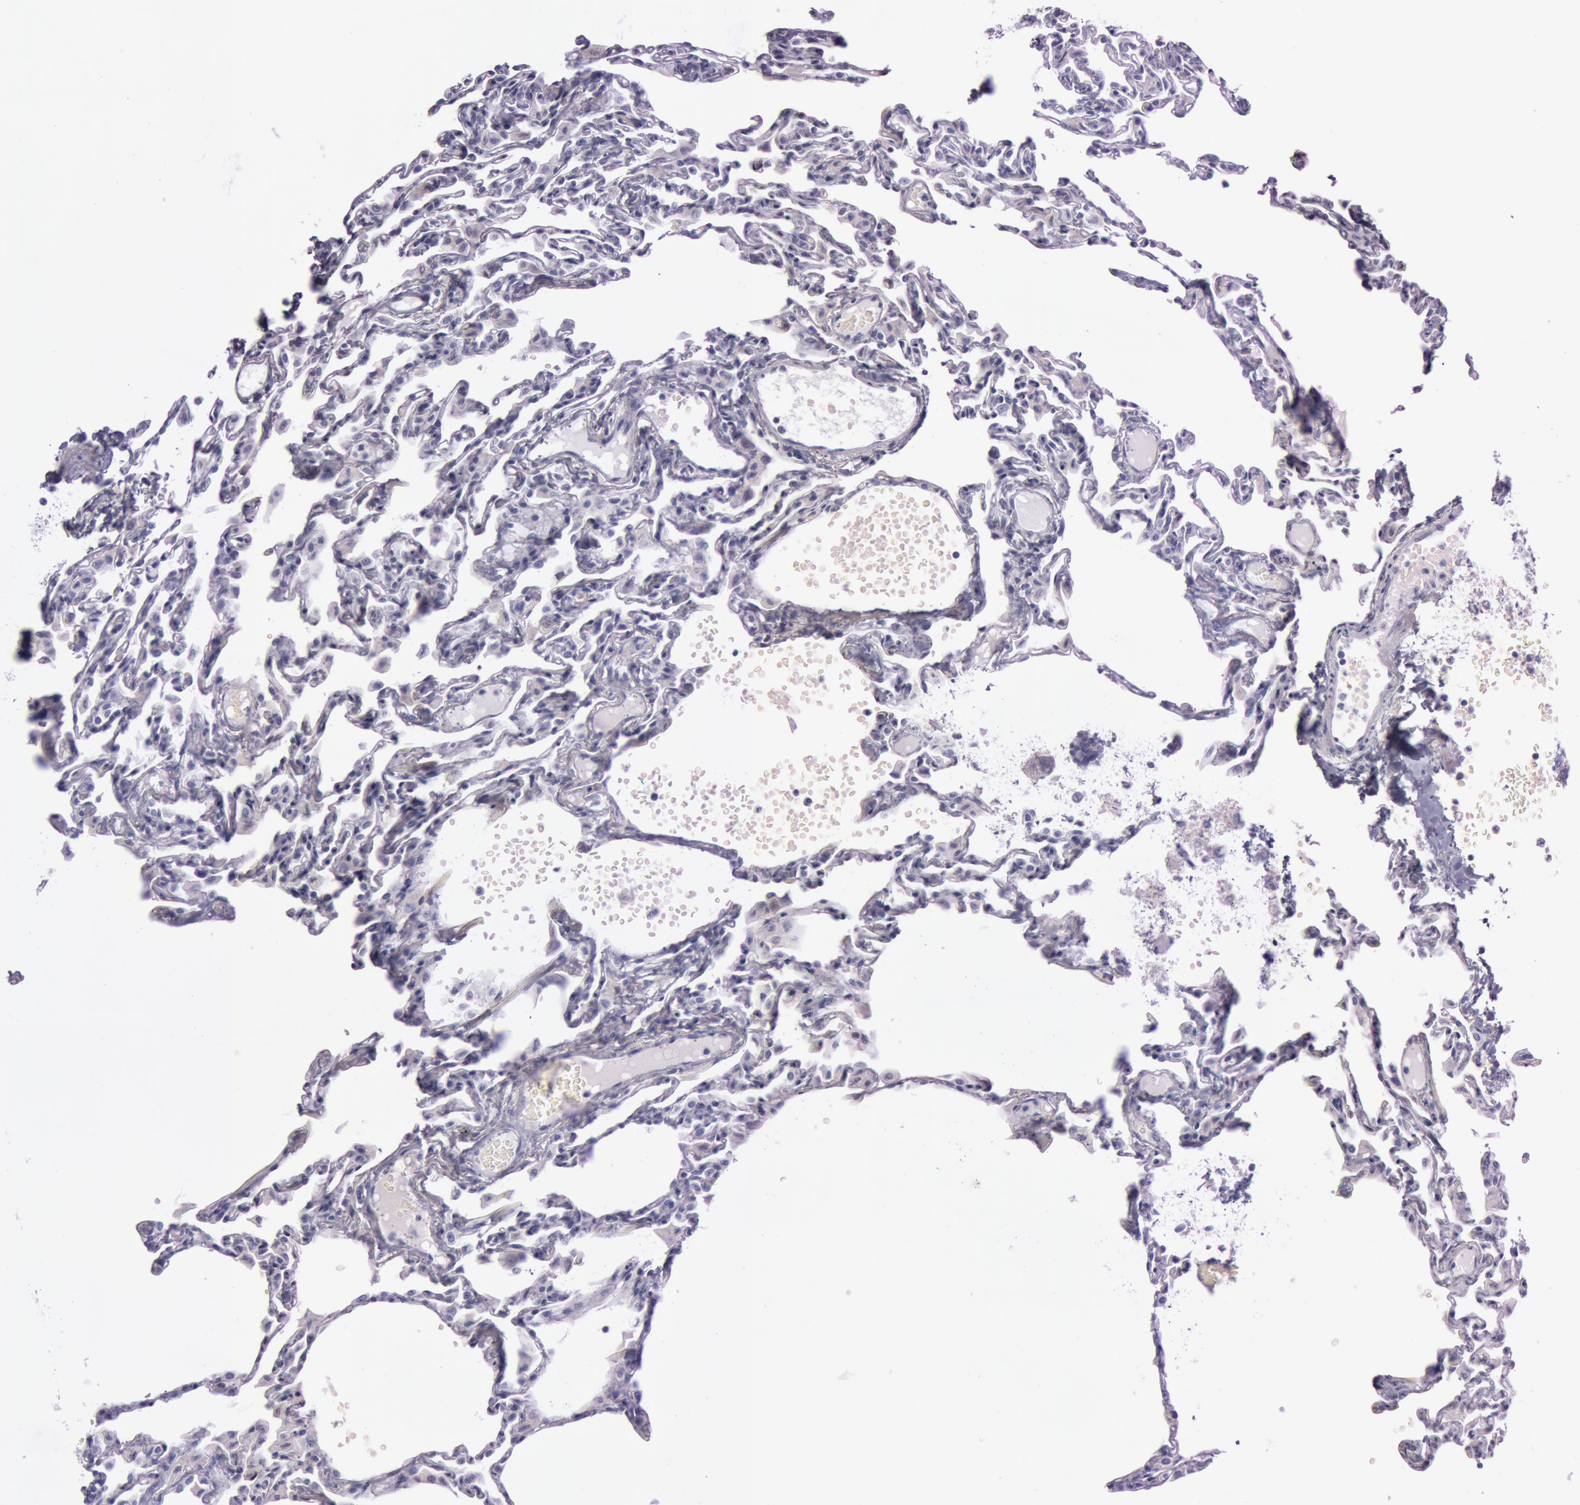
{"staining": {"intensity": "negative", "quantity": "none", "location": "none"}, "tissue": "lung", "cell_type": "Alveolar cells", "image_type": "normal", "snomed": [{"axis": "morphology", "description": "Normal tissue, NOS"}, {"axis": "topography", "description": "Lung"}], "caption": "DAB immunohistochemical staining of benign human lung shows no significant positivity in alveolar cells.", "gene": "FOLH1", "patient": {"sex": "female", "age": 49}}